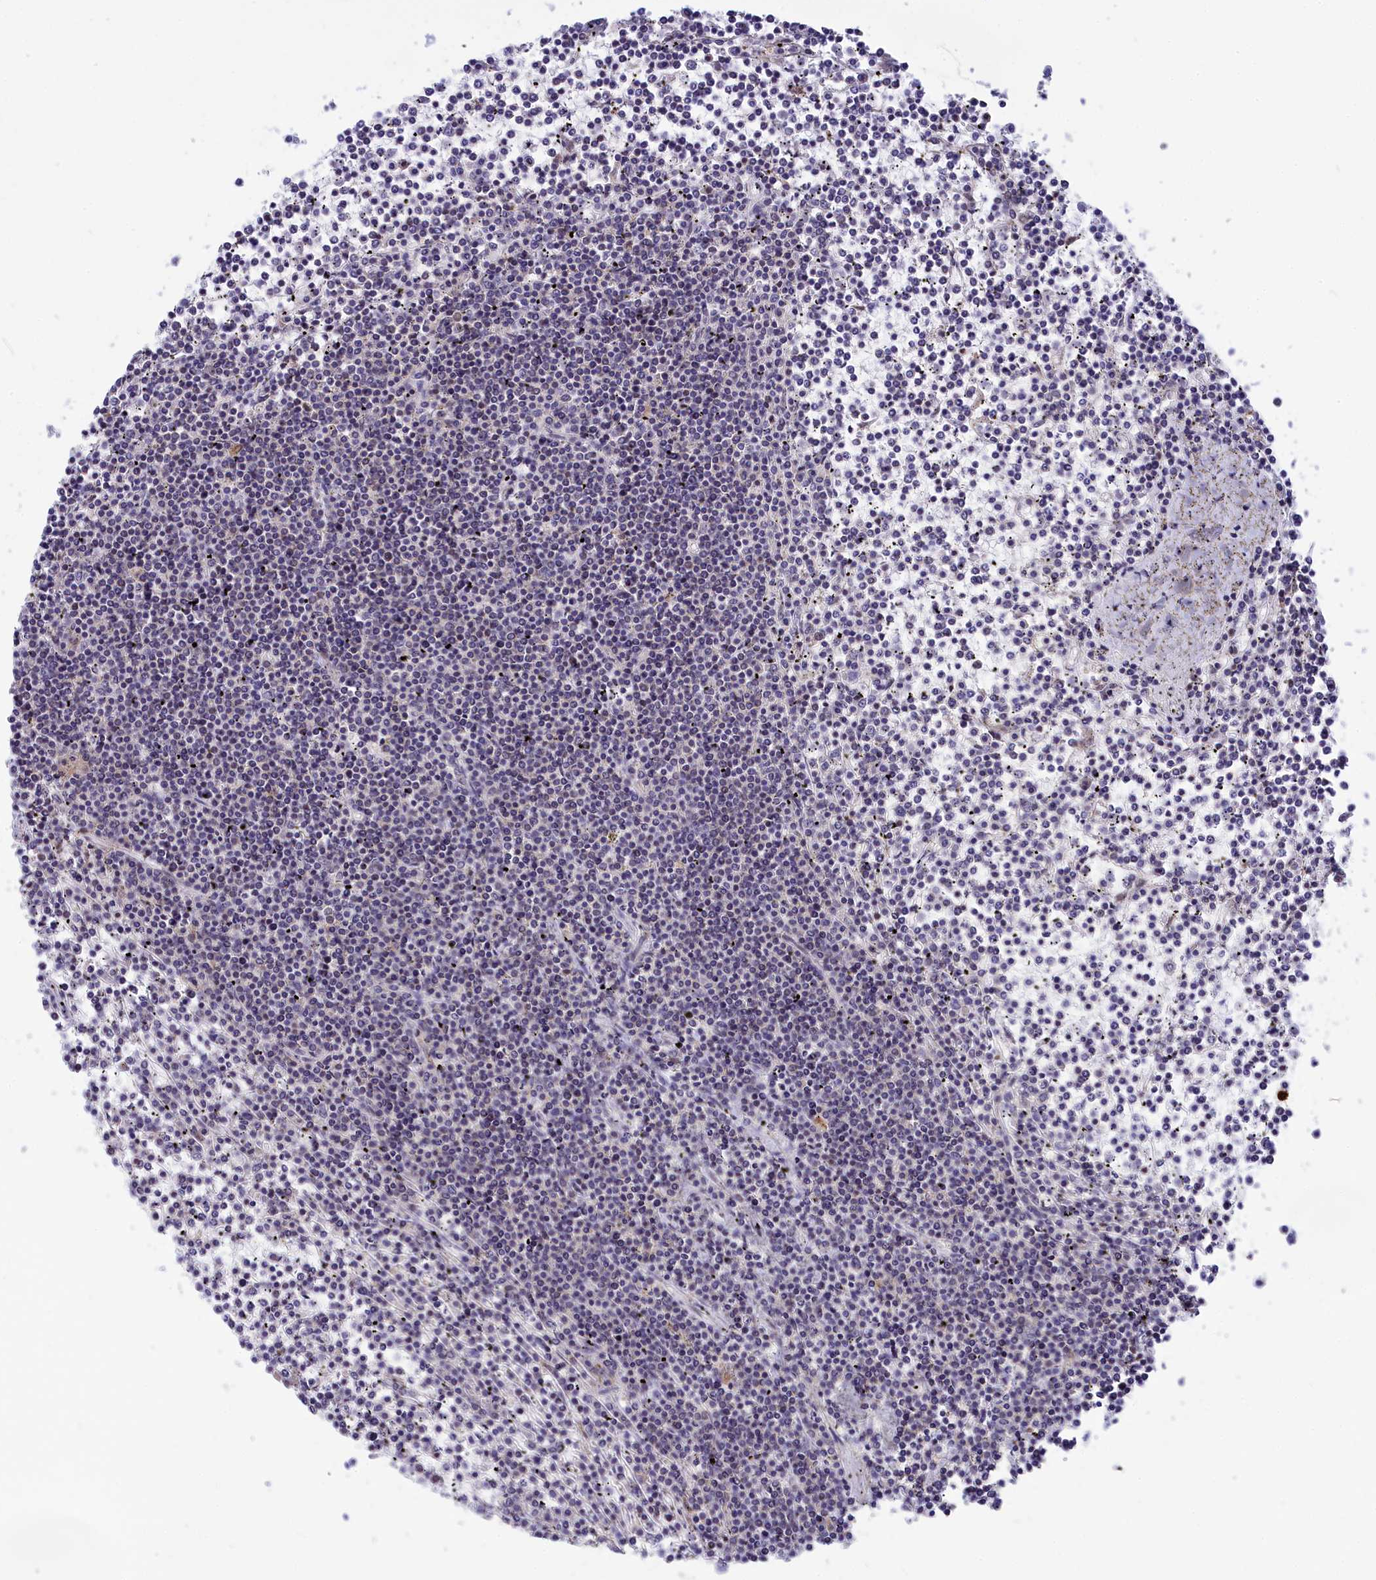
{"staining": {"intensity": "negative", "quantity": "none", "location": "none"}, "tissue": "lymphoma", "cell_type": "Tumor cells", "image_type": "cancer", "snomed": [{"axis": "morphology", "description": "Malignant lymphoma, non-Hodgkin's type, Low grade"}, {"axis": "topography", "description": "Spleen"}], "caption": "DAB (3,3'-diaminobenzidine) immunohistochemical staining of human lymphoma shows no significant positivity in tumor cells.", "gene": "KCTD14", "patient": {"sex": "female", "age": 19}}